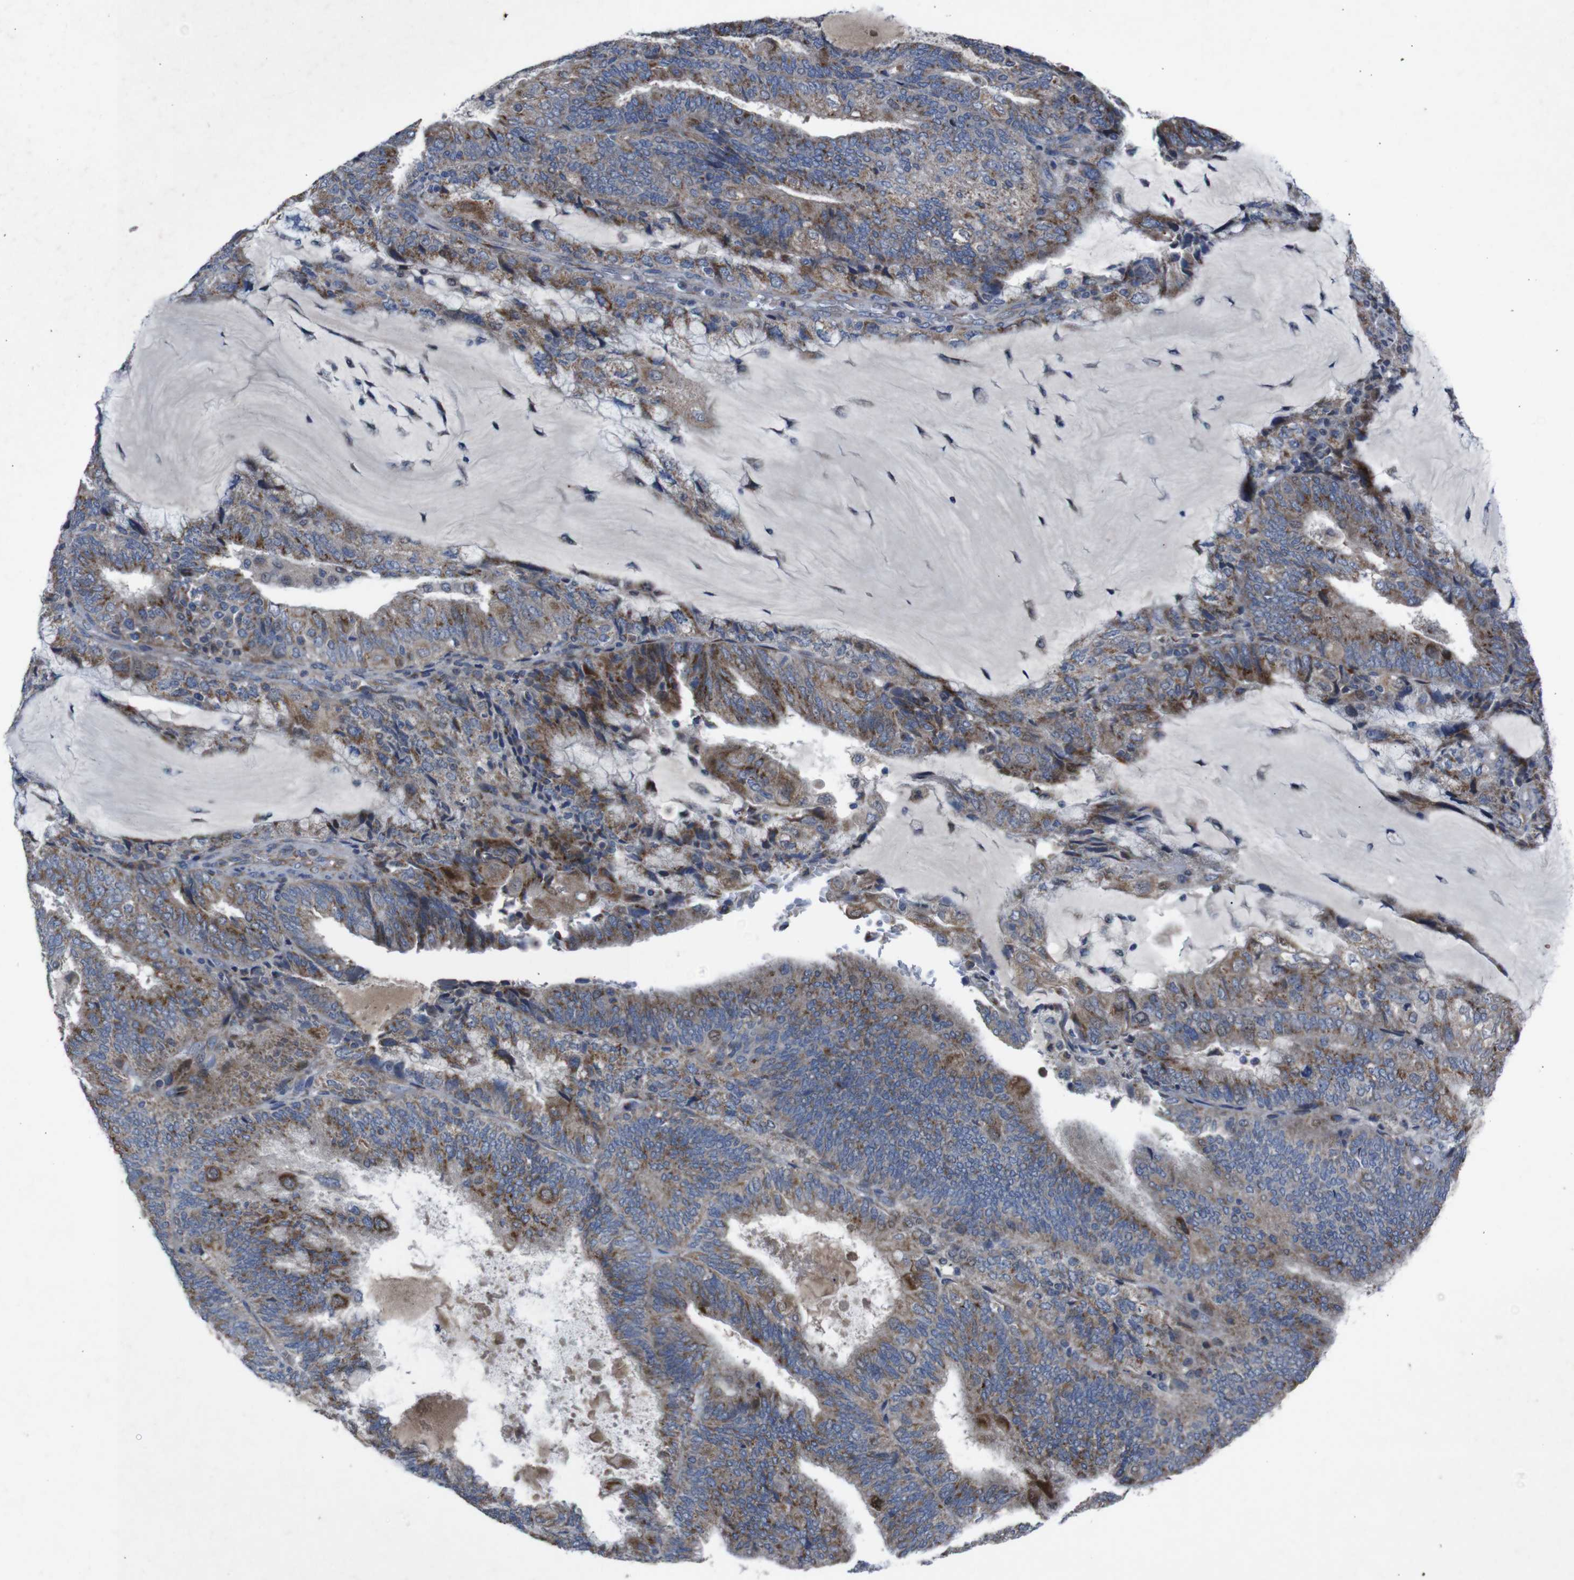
{"staining": {"intensity": "moderate", "quantity": "25%-75%", "location": "cytoplasmic/membranous"}, "tissue": "endometrial cancer", "cell_type": "Tumor cells", "image_type": "cancer", "snomed": [{"axis": "morphology", "description": "Adenocarcinoma, NOS"}, {"axis": "topography", "description": "Endometrium"}], "caption": "IHC (DAB) staining of endometrial cancer demonstrates moderate cytoplasmic/membranous protein expression in about 25%-75% of tumor cells.", "gene": "CHST10", "patient": {"sex": "female", "age": 81}}